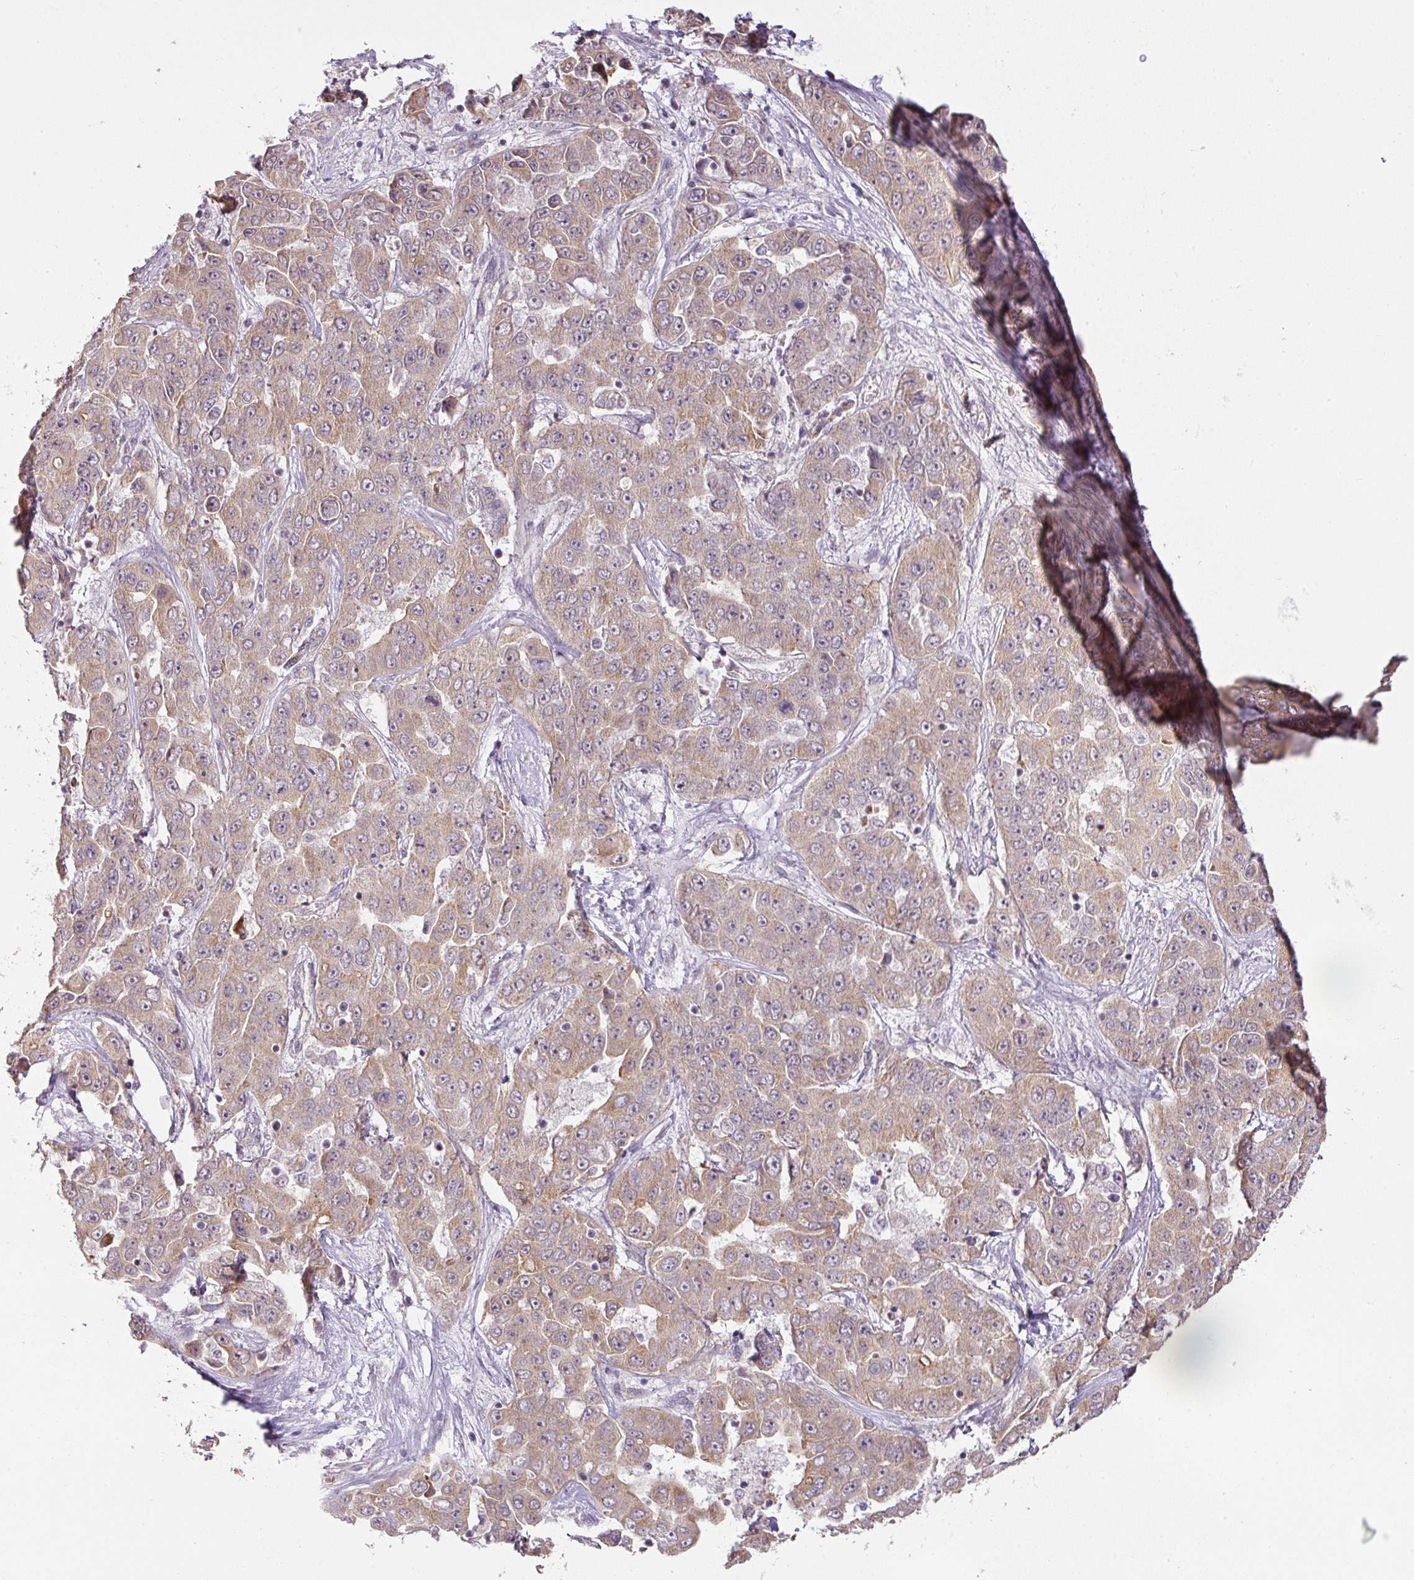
{"staining": {"intensity": "moderate", "quantity": ">75%", "location": "cytoplasmic/membranous"}, "tissue": "liver cancer", "cell_type": "Tumor cells", "image_type": "cancer", "snomed": [{"axis": "morphology", "description": "Cholangiocarcinoma"}, {"axis": "topography", "description": "Liver"}], "caption": "Protein staining by IHC displays moderate cytoplasmic/membranous expression in about >75% of tumor cells in liver cancer (cholangiocarcinoma).", "gene": "MYOM2", "patient": {"sex": "female", "age": 52}}